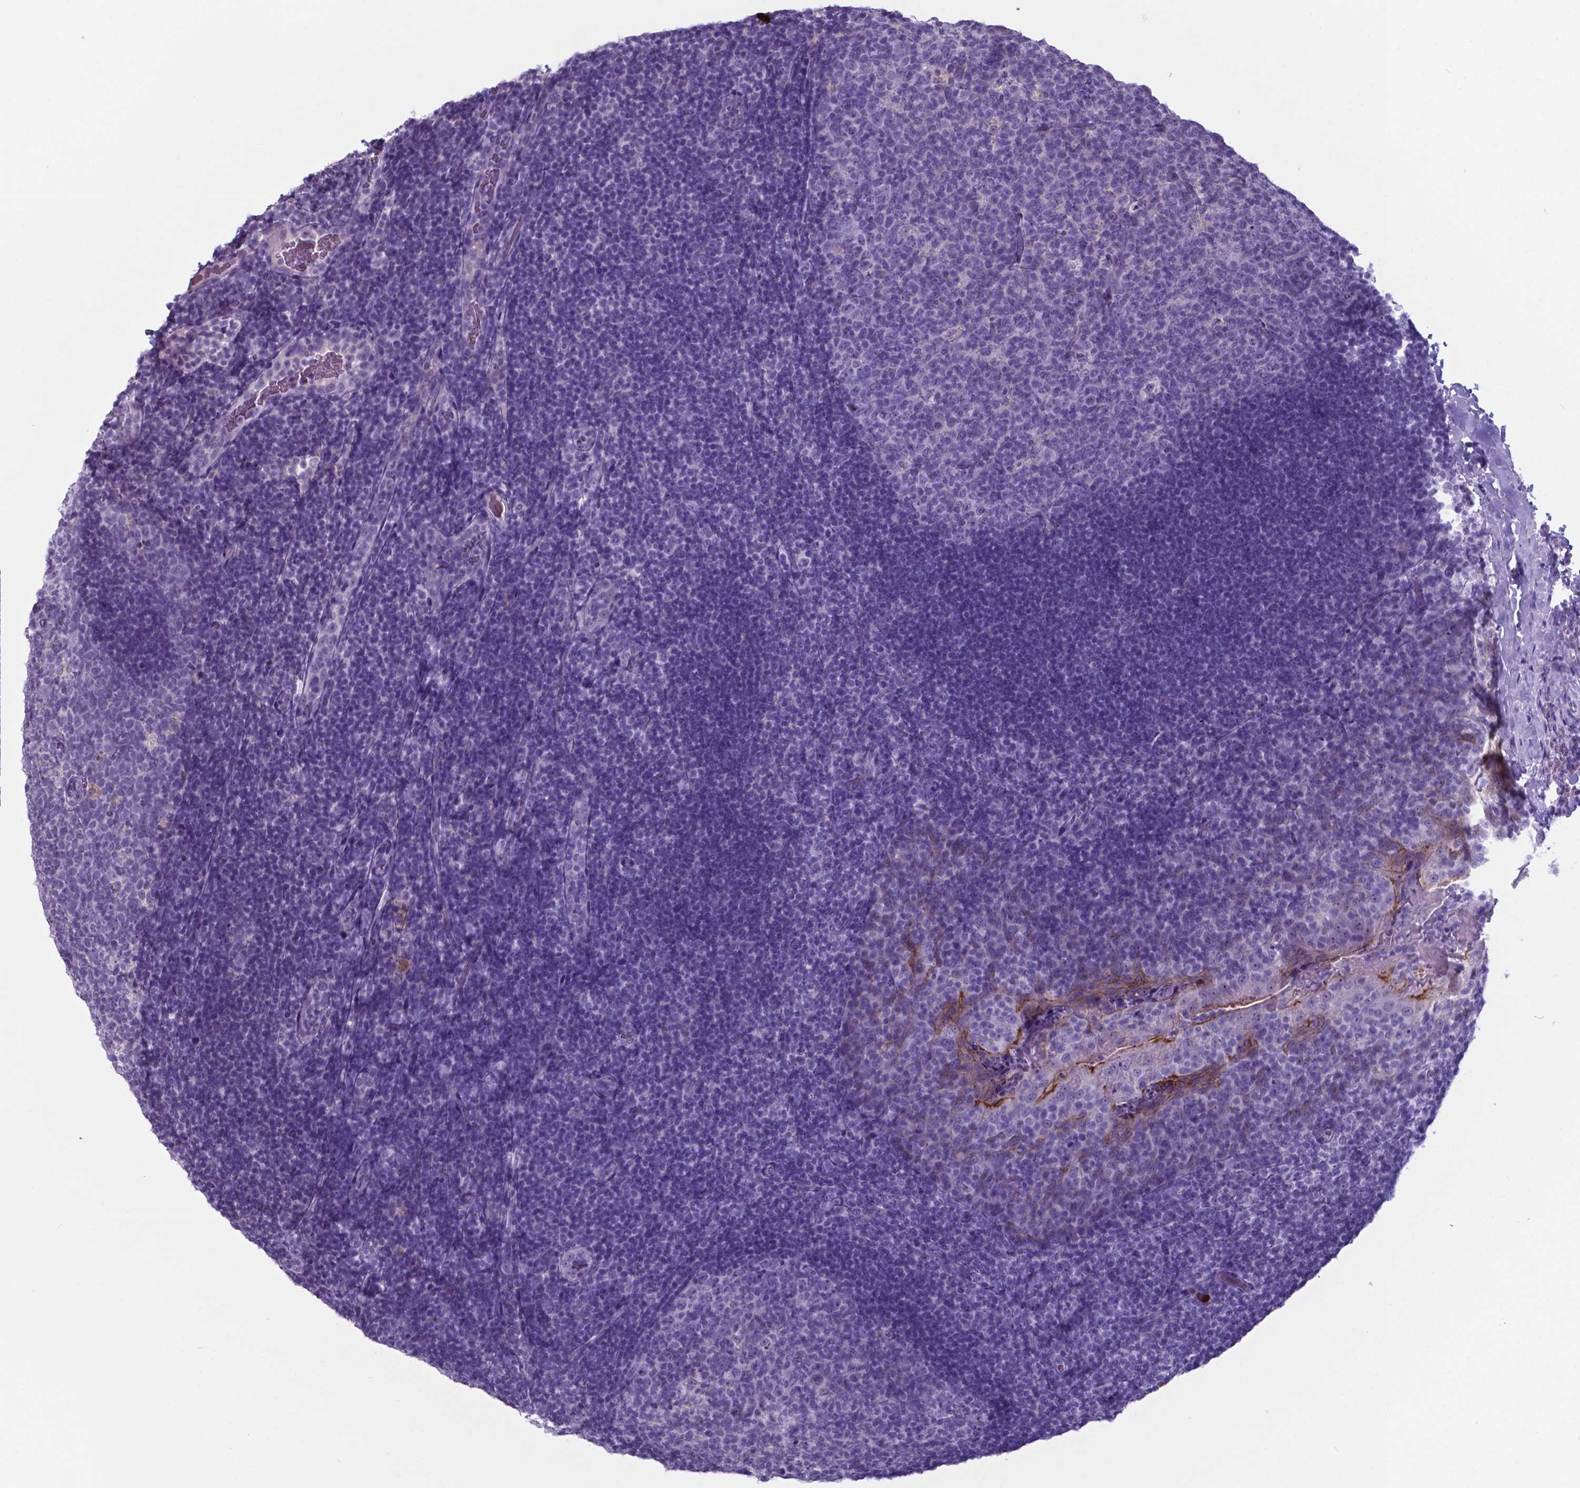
{"staining": {"intensity": "negative", "quantity": "none", "location": "none"}, "tissue": "tonsil", "cell_type": "Germinal center cells", "image_type": "normal", "snomed": [{"axis": "morphology", "description": "Normal tissue, NOS"}, {"axis": "topography", "description": "Tonsil"}], "caption": "Immunohistochemical staining of unremarkable human tonsil demonstrates no significant positivity in germinal center cells. (Stains: DAB (3,3'-diaminobenzidine) immunohistochemistry (IHC) with hematoxylin counter stain, Microscopy: brightfield microscopy at high magnification).", "gene": "AP5B1", "patient": {"sex": "male", "age": 17}}